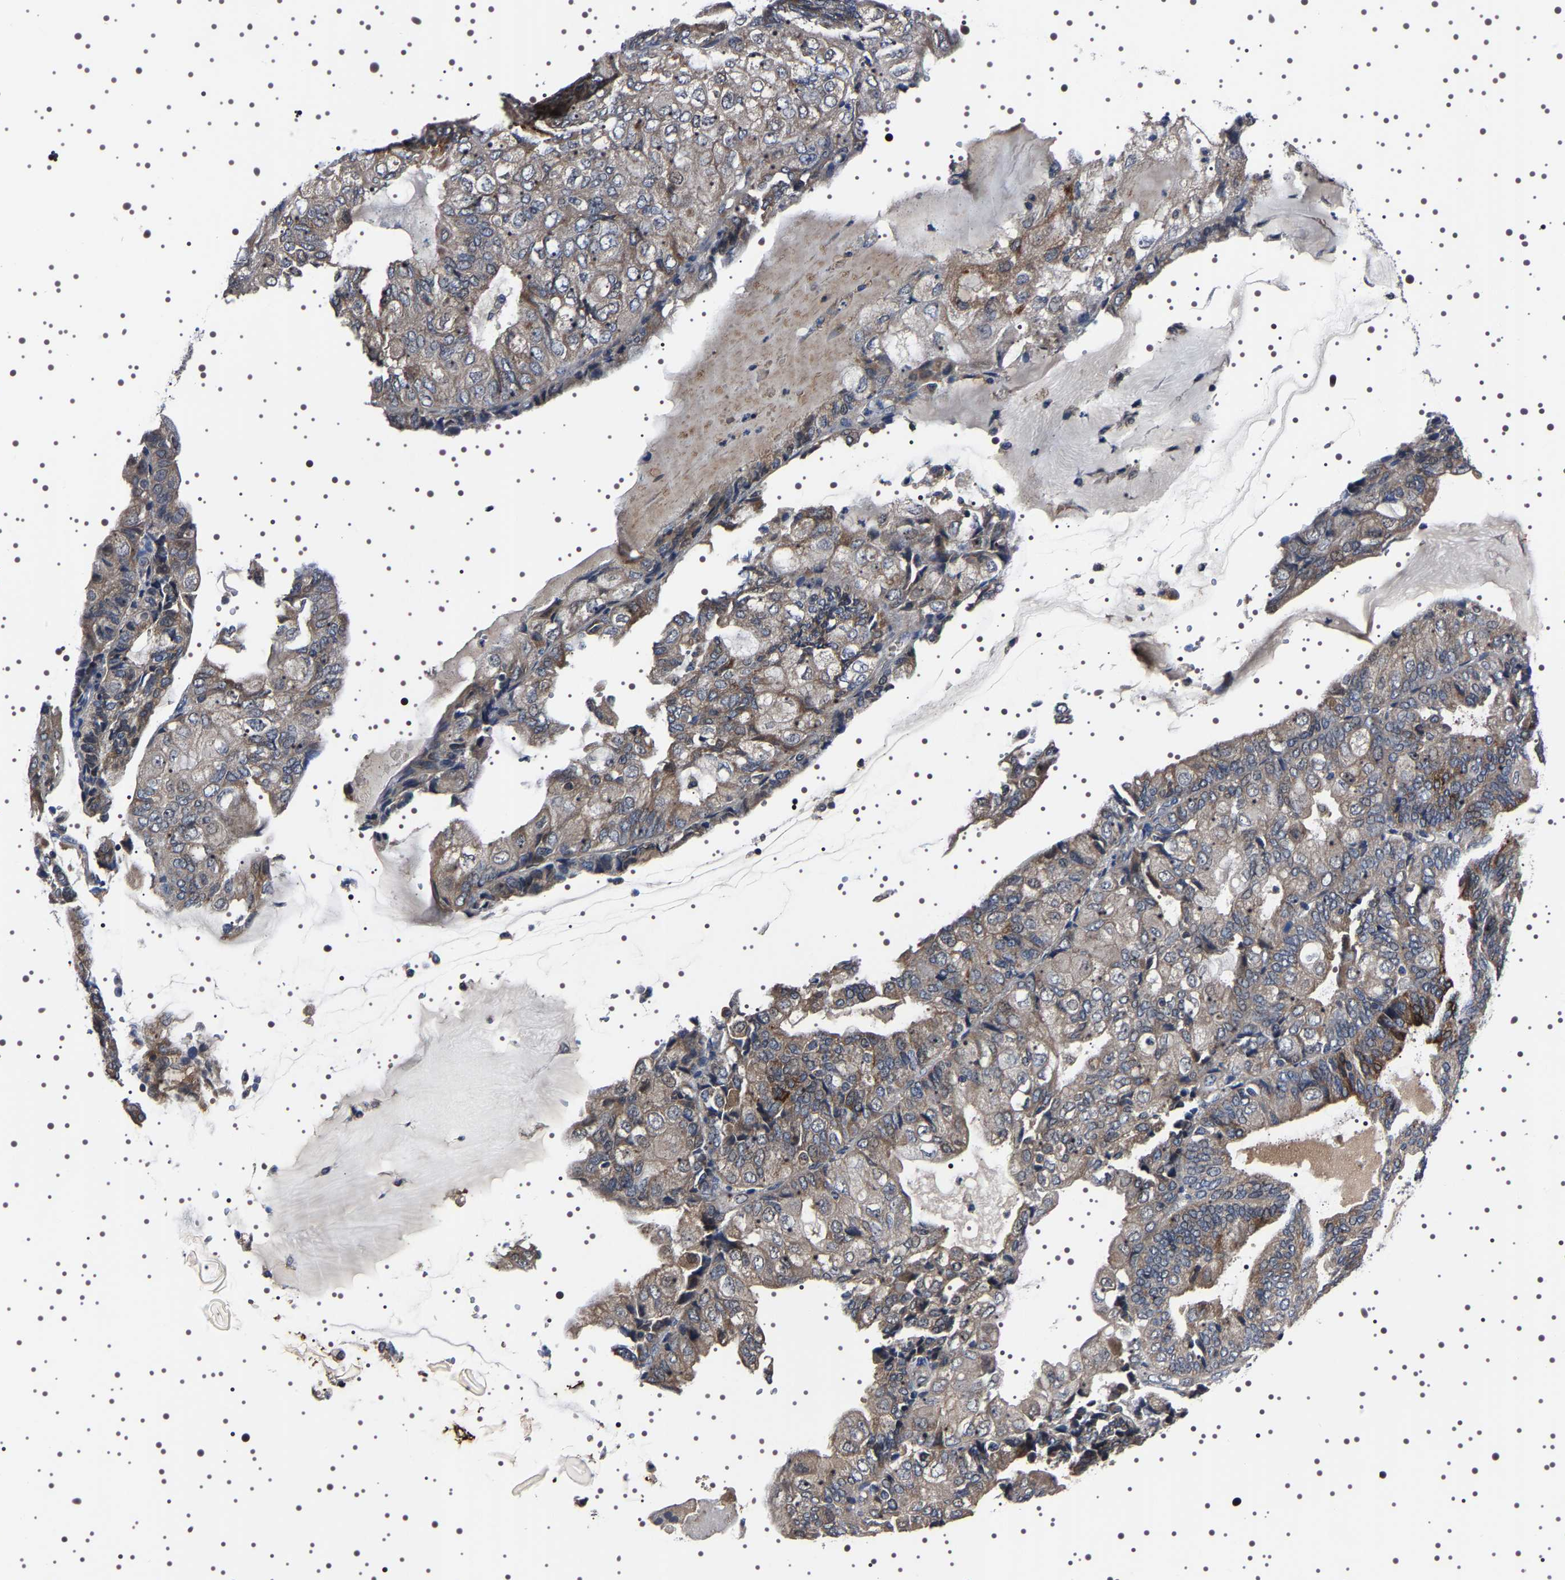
{"staining": {"intensity": "moderate", "quantity": ">75%", "location": "cytoplasmic/membranous"}, "tissue": "endometrial cancer", "cell_type": "Tumor cells", "image_type": "cancer", "snomed": [{"axis": "morphology", "description": "Adenocarcinoma, NOS"}, {"axis": "topography", "description": "Endometrium"}], "caption": "Protein staining of endometrial cancer tissue reveals moderate cytoplasmic/membranous expression in about >75% of tumor cells. (DAB (3,3'-diaminobenzidine) IHC, brown staining for protein, blue staining for nuclei).", "gene": "TARBP1", "patient": {"sex": "female", "age": 81}}